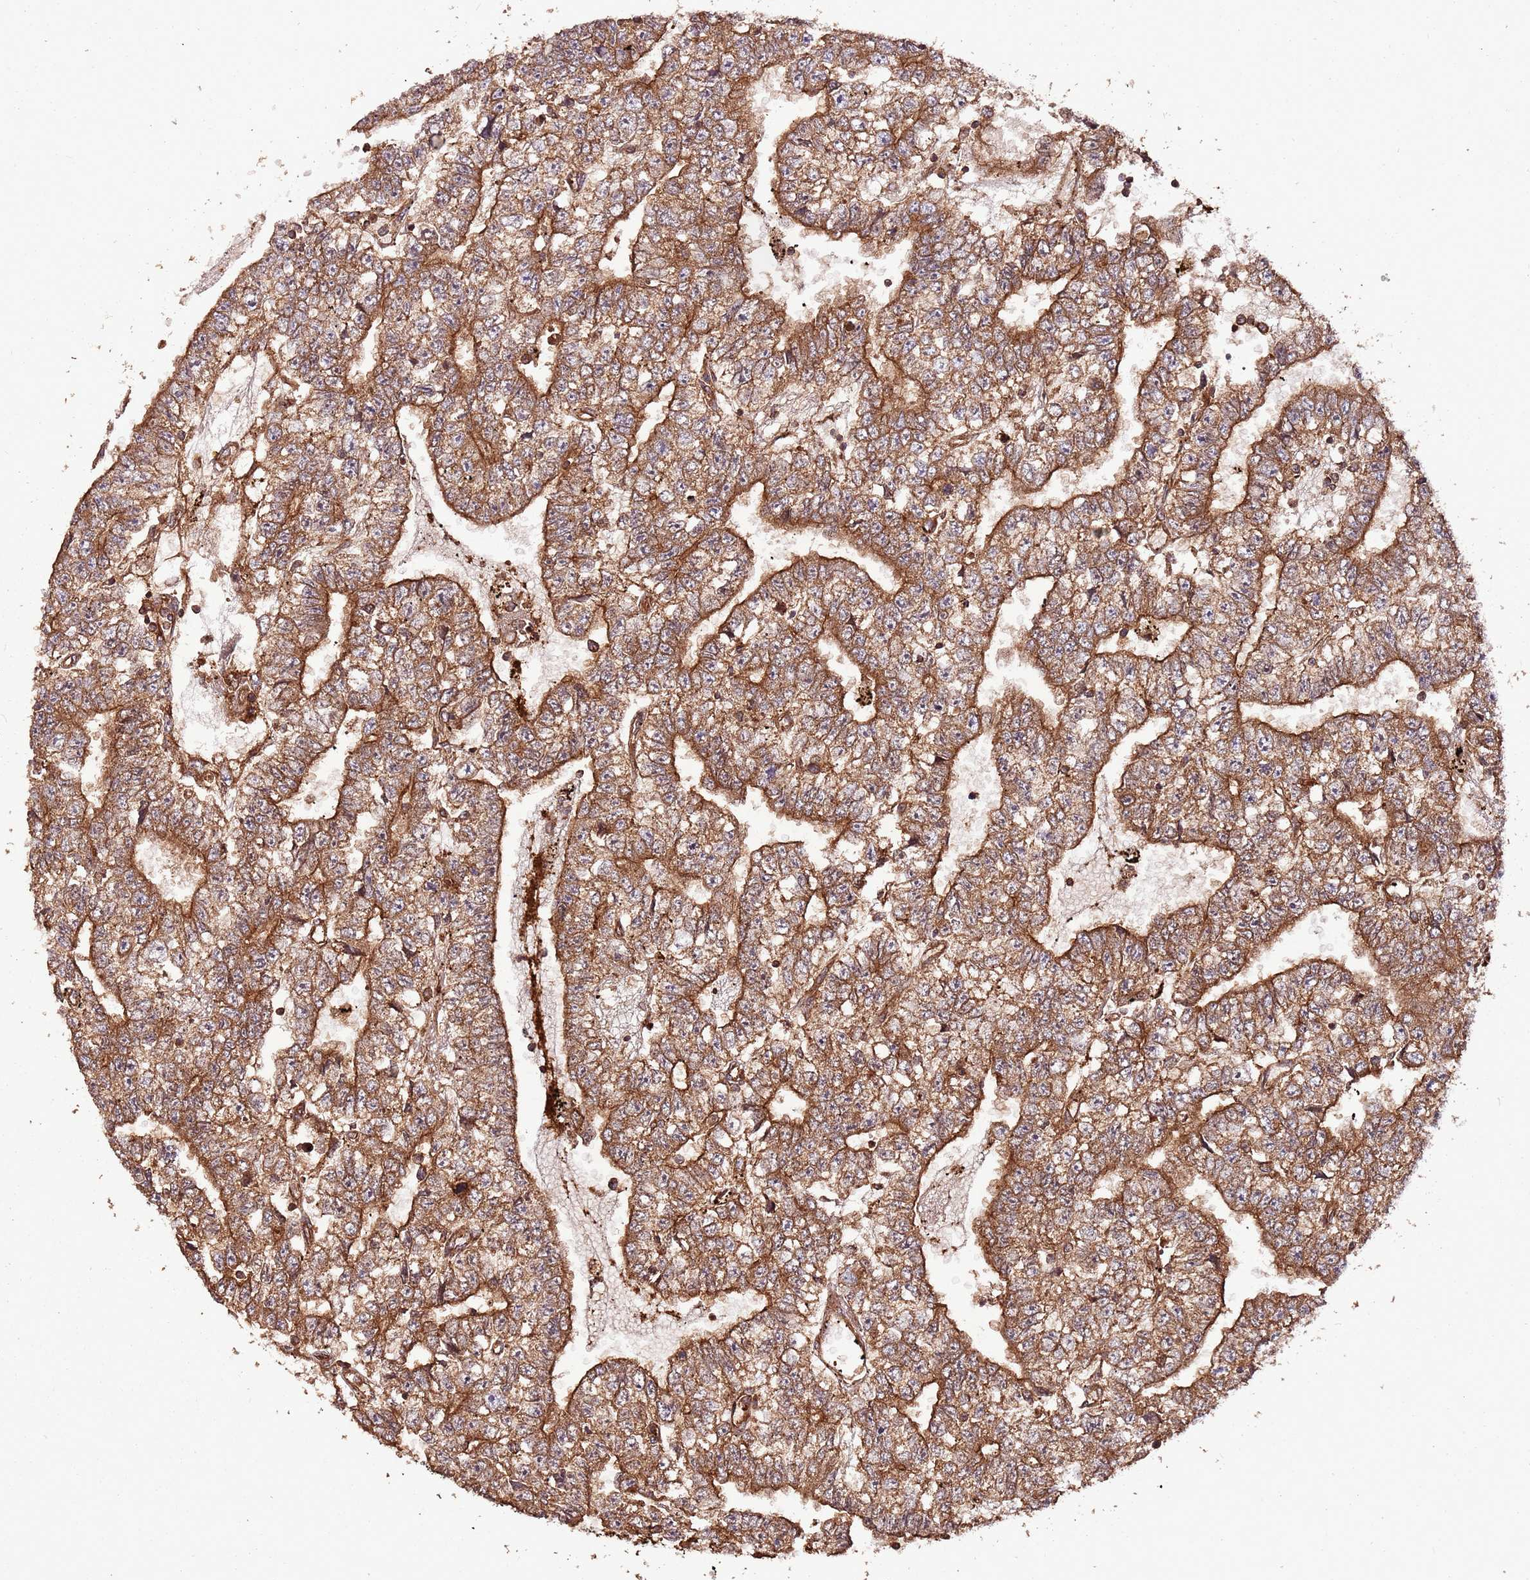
{"staining": {"intensity": "strong", "quantity": ">75%", "location": "cytoplasmic/membranous"}, "tissue": "testis cancer", "cell_type": "Tumor cells", "image_type": "cancer", "snomed": [{"axis": "morphology", "description": "Carcinoma, Embryonal, NOS"}, {"axis": "topography", "description": "Testis"}], "caption": "Testis cancer (embryonal carcinoma) stained with a brown dye shows strong cytoplasmic/membranous positive expression in about >75% of tumor cells.", "gene": "FAM186A", "patient": {"sex": "male", "age": 25}}